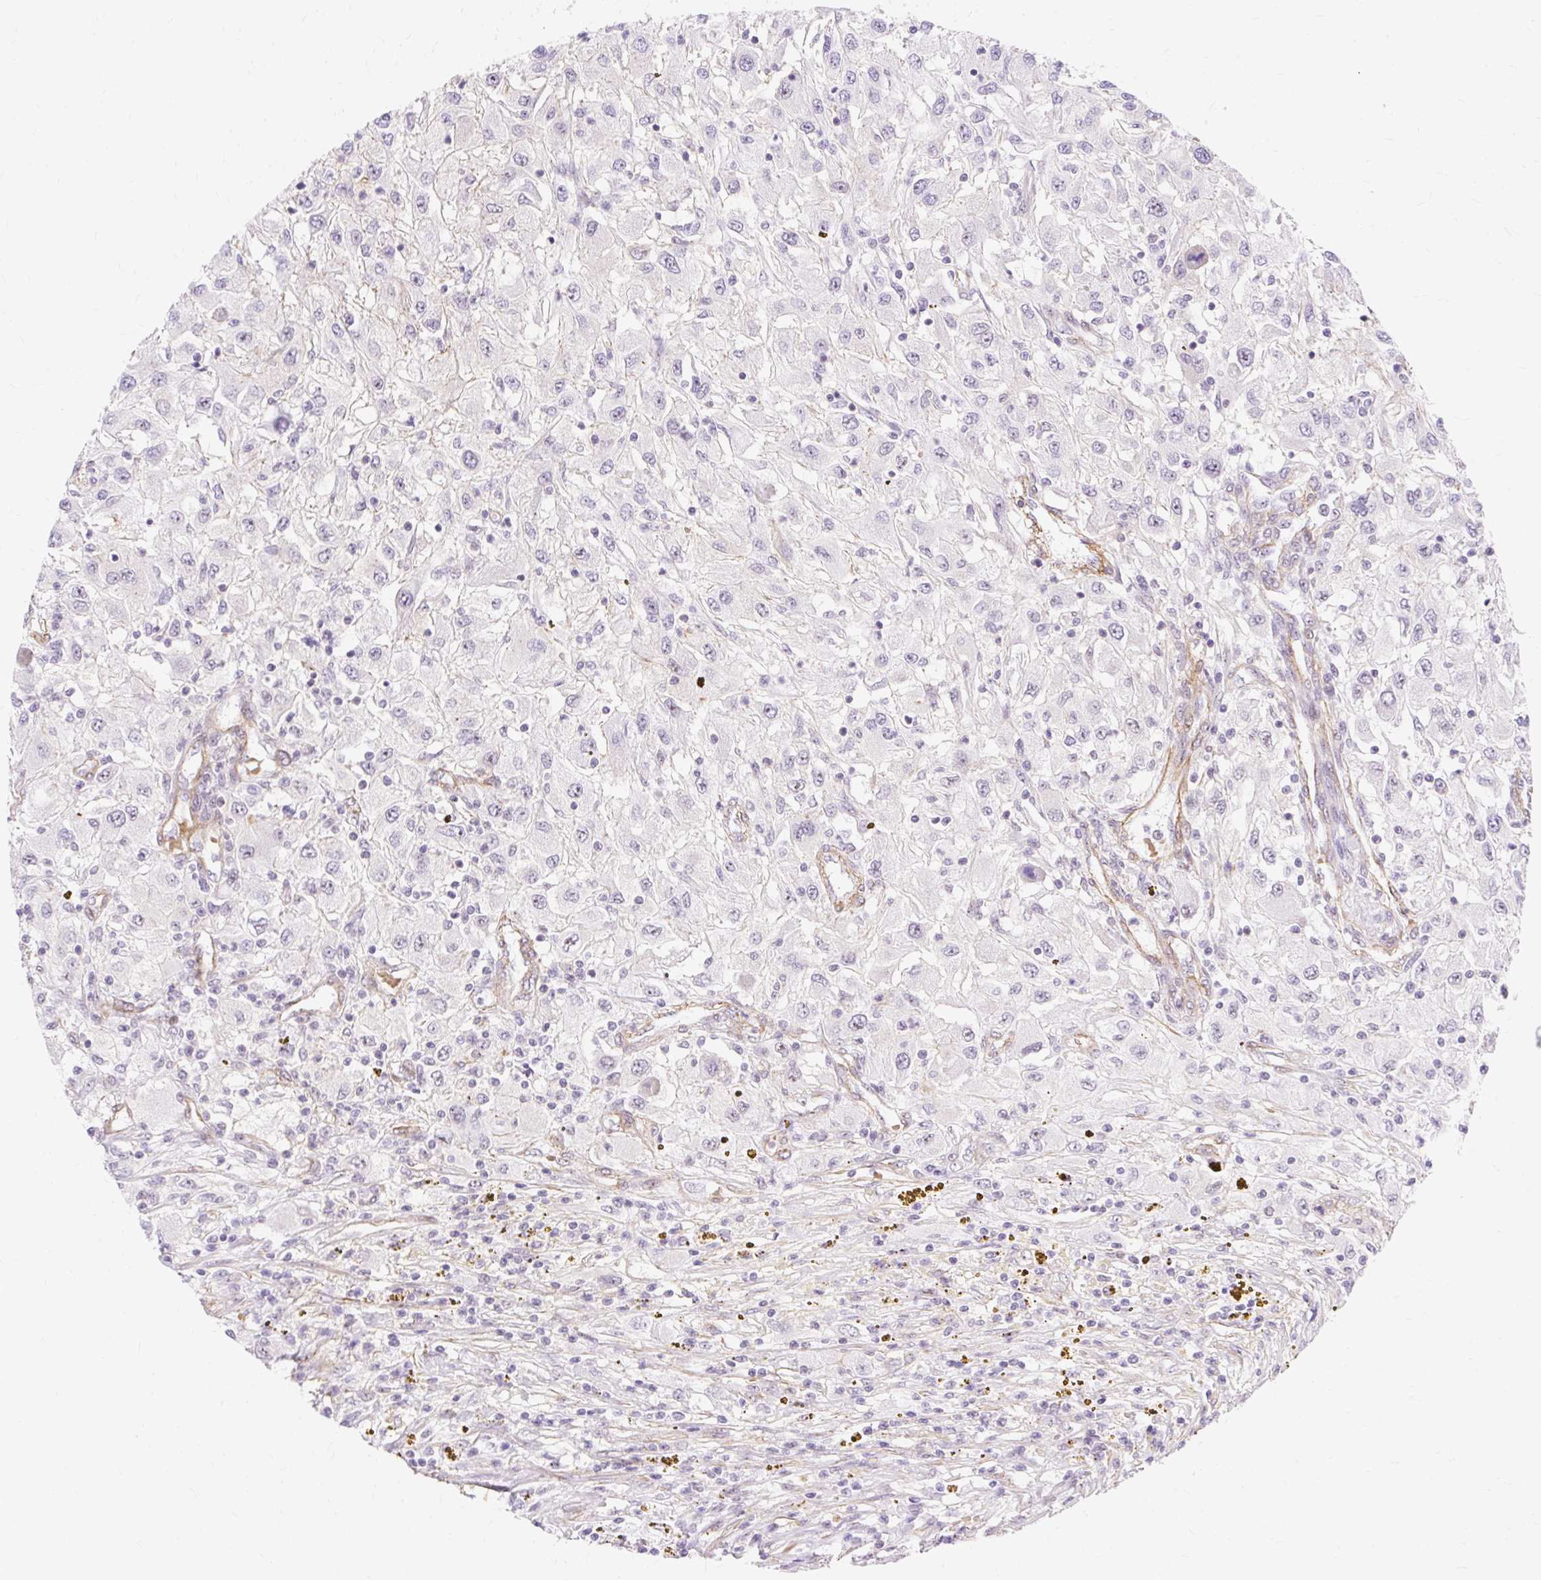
{"staining": {"intensity": "weak", "quantity": "<25%", "location": "nuclear"}, "tissue": "renal cancer", "cell_type": "Tumor cells", "image_type": "cancer", "snomed": [{"axis": "morphology", "description": "Adenocarcinoma, NOS"}, {"axis": "topography", "description": "Kidney"}], "caption": "Immunohistochemistry (IHC) photomicrograph of renal cancer (adenocarcinoma) stained for a protein (brown), which displays no expression in tumor cells. (Stains: DAB (3,3'-diaminobenzidine) immunohistochemistry with hematoxylin counter stain, Microscopy: brightfield microscopy at high magnification).", "gene": "OBP2A", "patient": {"sex": "female", "age": 67}}